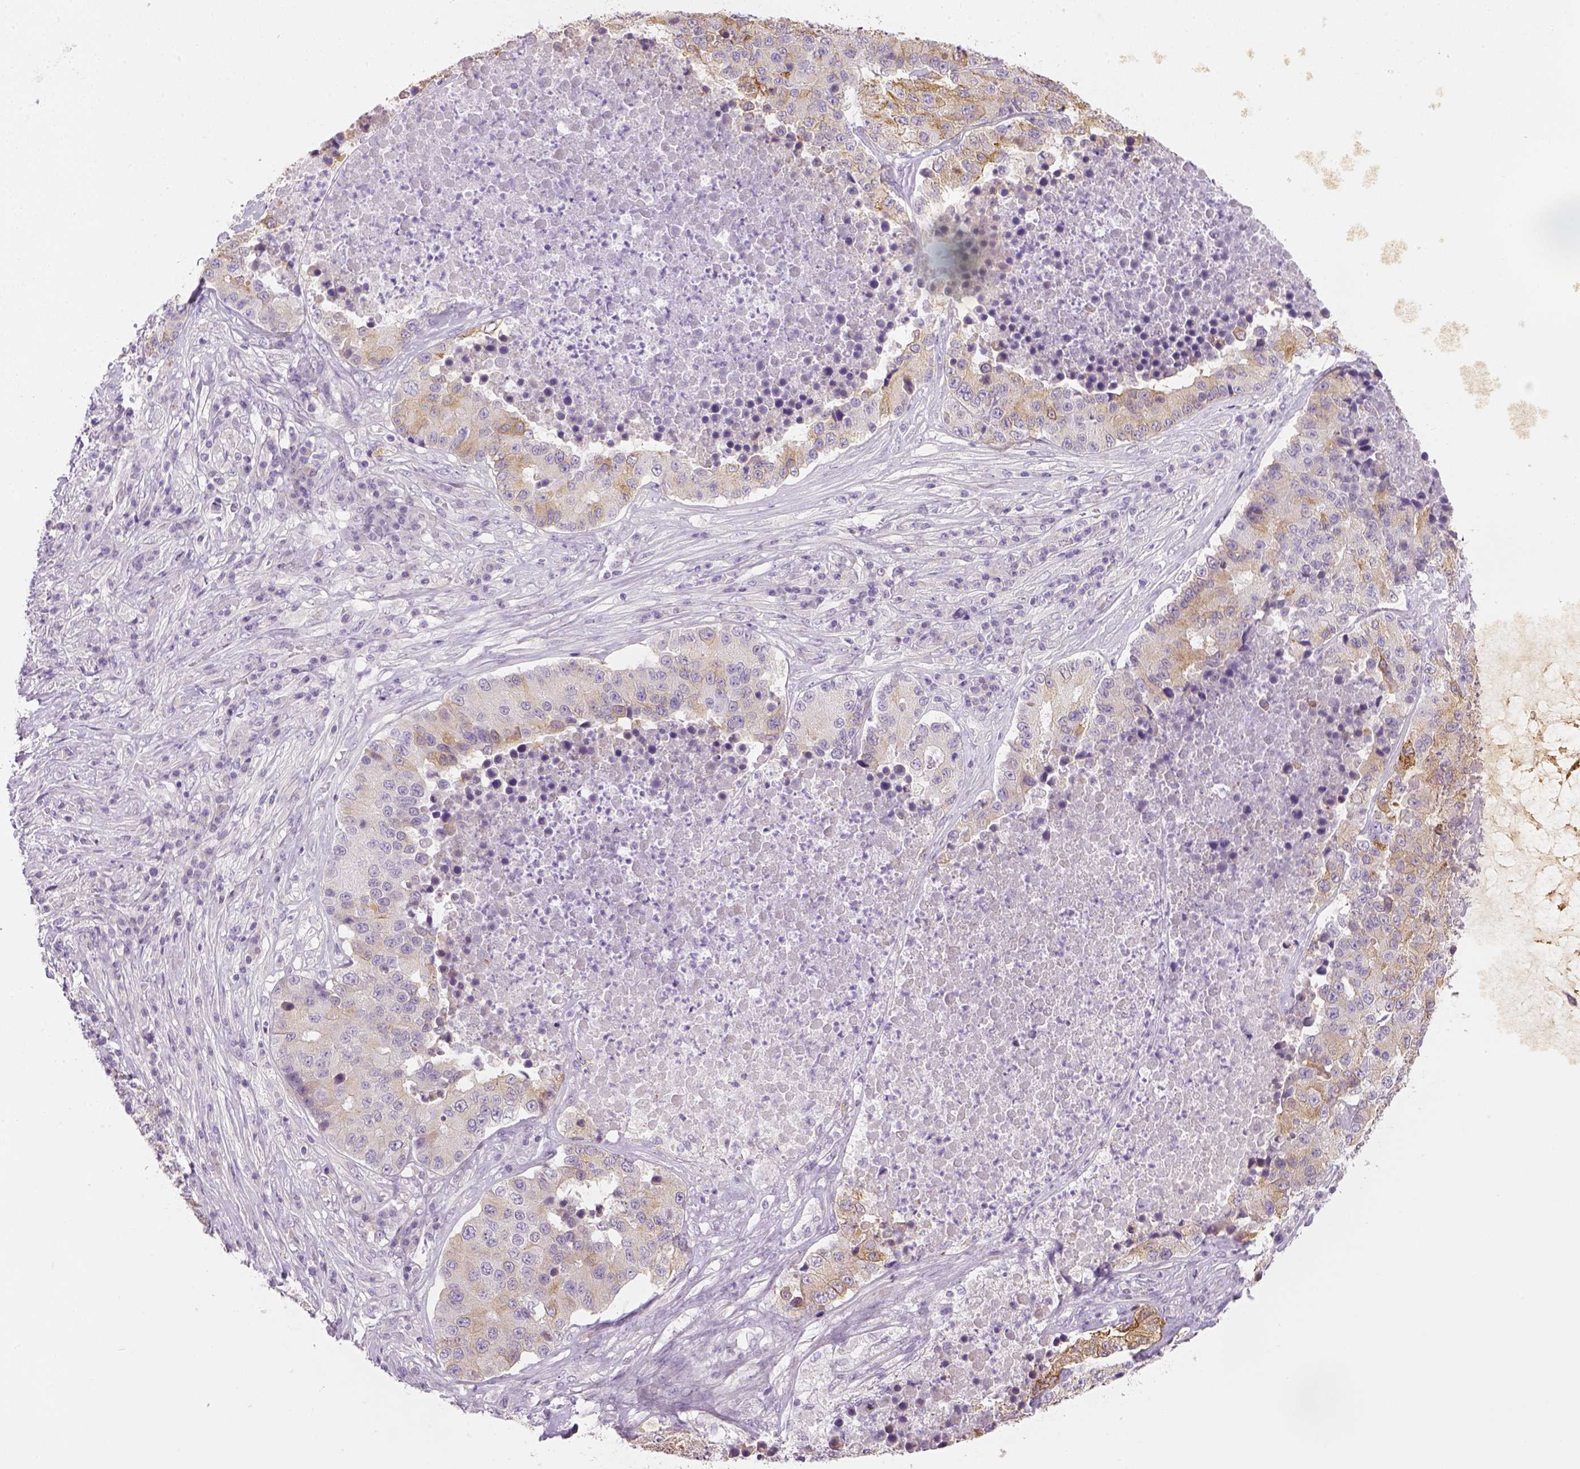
{"staining": {"intensity": "weak", "quantity": ">75%", "location": "cytoplasmic/membranous"}, "tissue": "stomach cancer", "cell_type": "Tumor cells", "image_type": "cancer", "snomed": [{"axis": "morphology", "description": "Adenocarcinoma, NOS"}, {"axis": "topography", "description": "Stomach"}], "caption": "Protein expression analysis of human stomach adenocarcinoma reveals weak cytoplasmic/membranous expression in approximately >75% of tumor cells.", "gene": "CACNB1", "patient": {"sex": "male", "age": 71}}